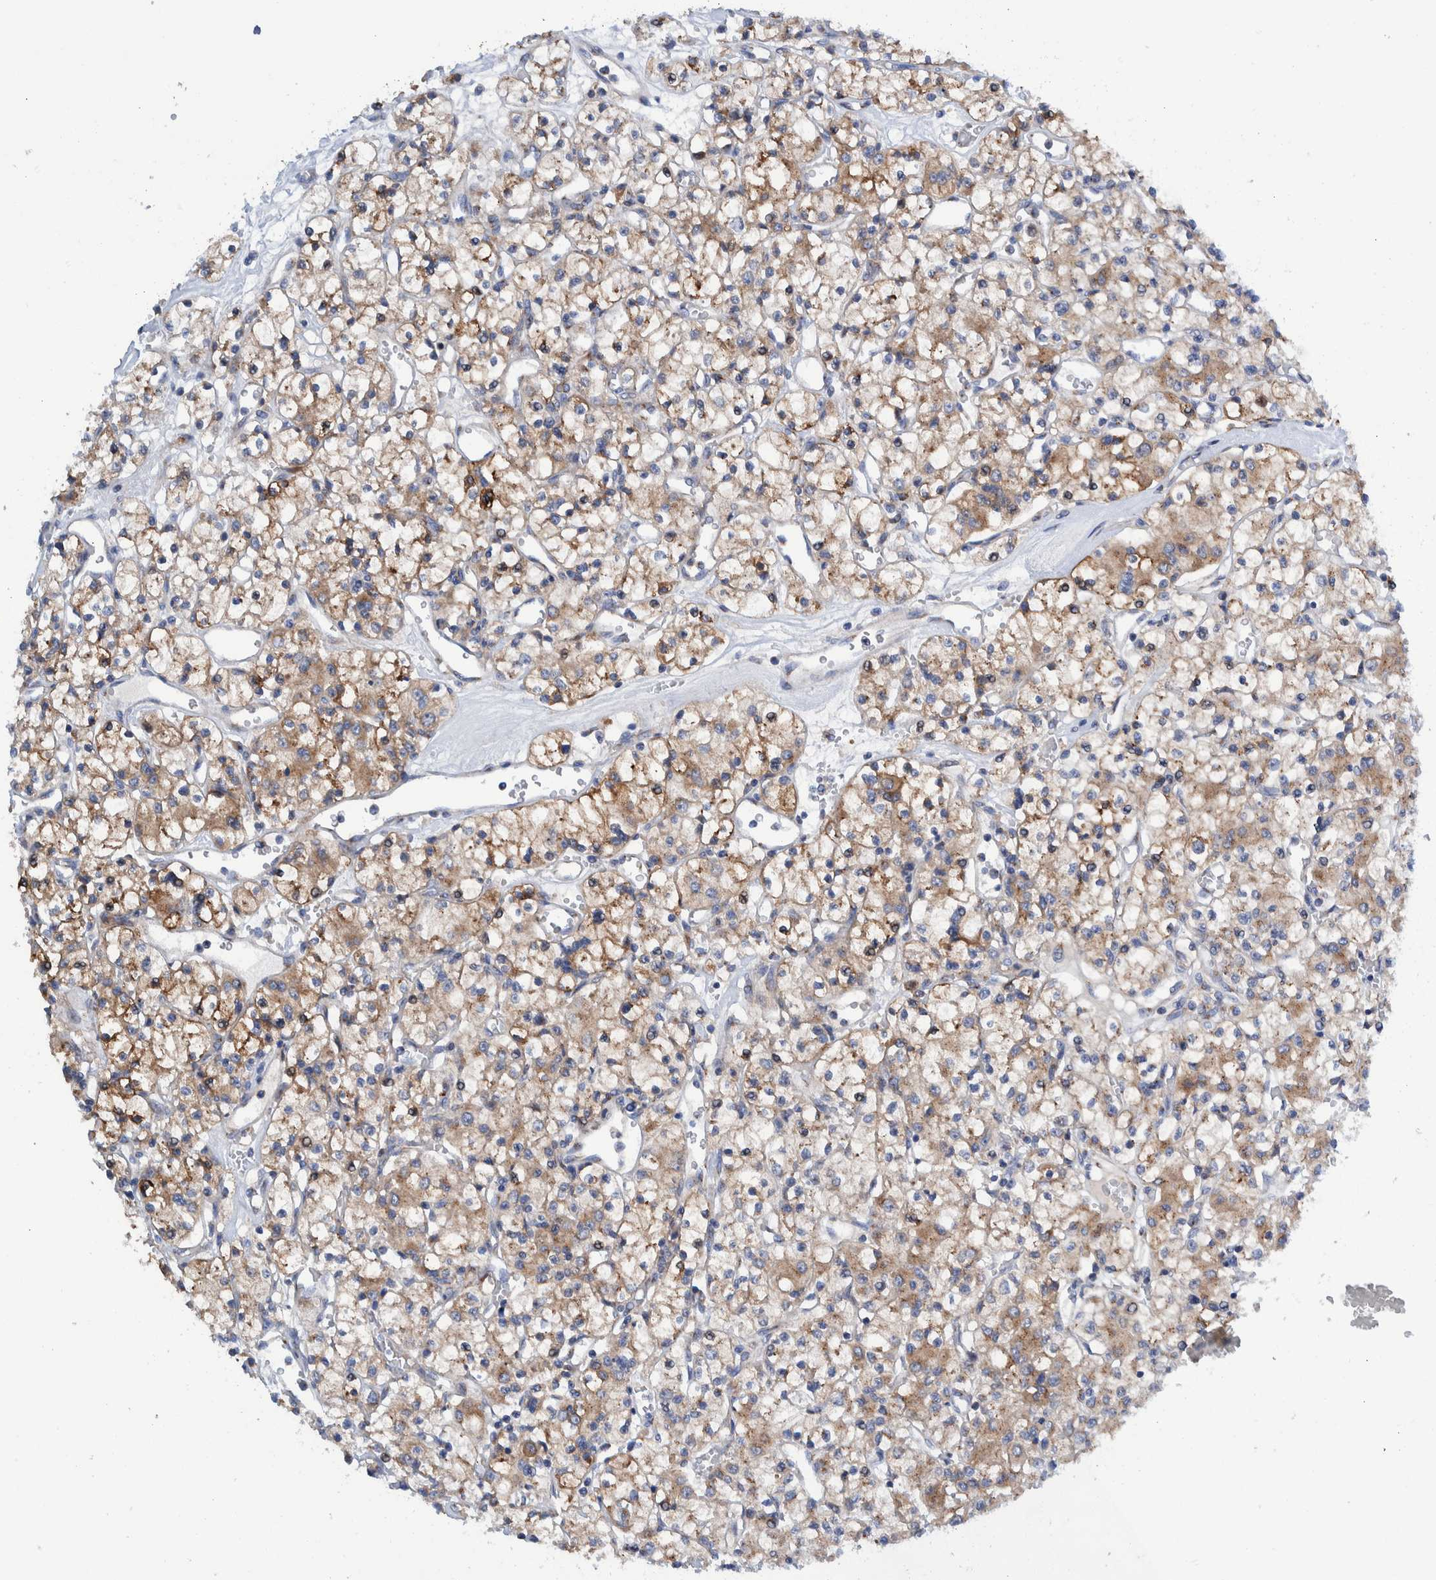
{"staining": {"intensity": "moderate", "quantity": "25%-75%", "location": "cytoplasmic/membranous"}, "tissue": "renal cancer", "cell_type": "Tumor cells", "image_type": "cancer", "snomed": [{"axis": "morphology", "description": "Adenocarcinoma, NOS"}, {"axis": "topography", "description": "Kidney"}], "caption": "The photomicrograph exhibits immunohistochemical staining of renal cancer (adenocarcinoma). There is moderate cytoplasmic/membranous expression is identified in about 25%-75% of tumor cells.", "gene": "TRIM58", "patient": {"sex": "female", "age": 59}}